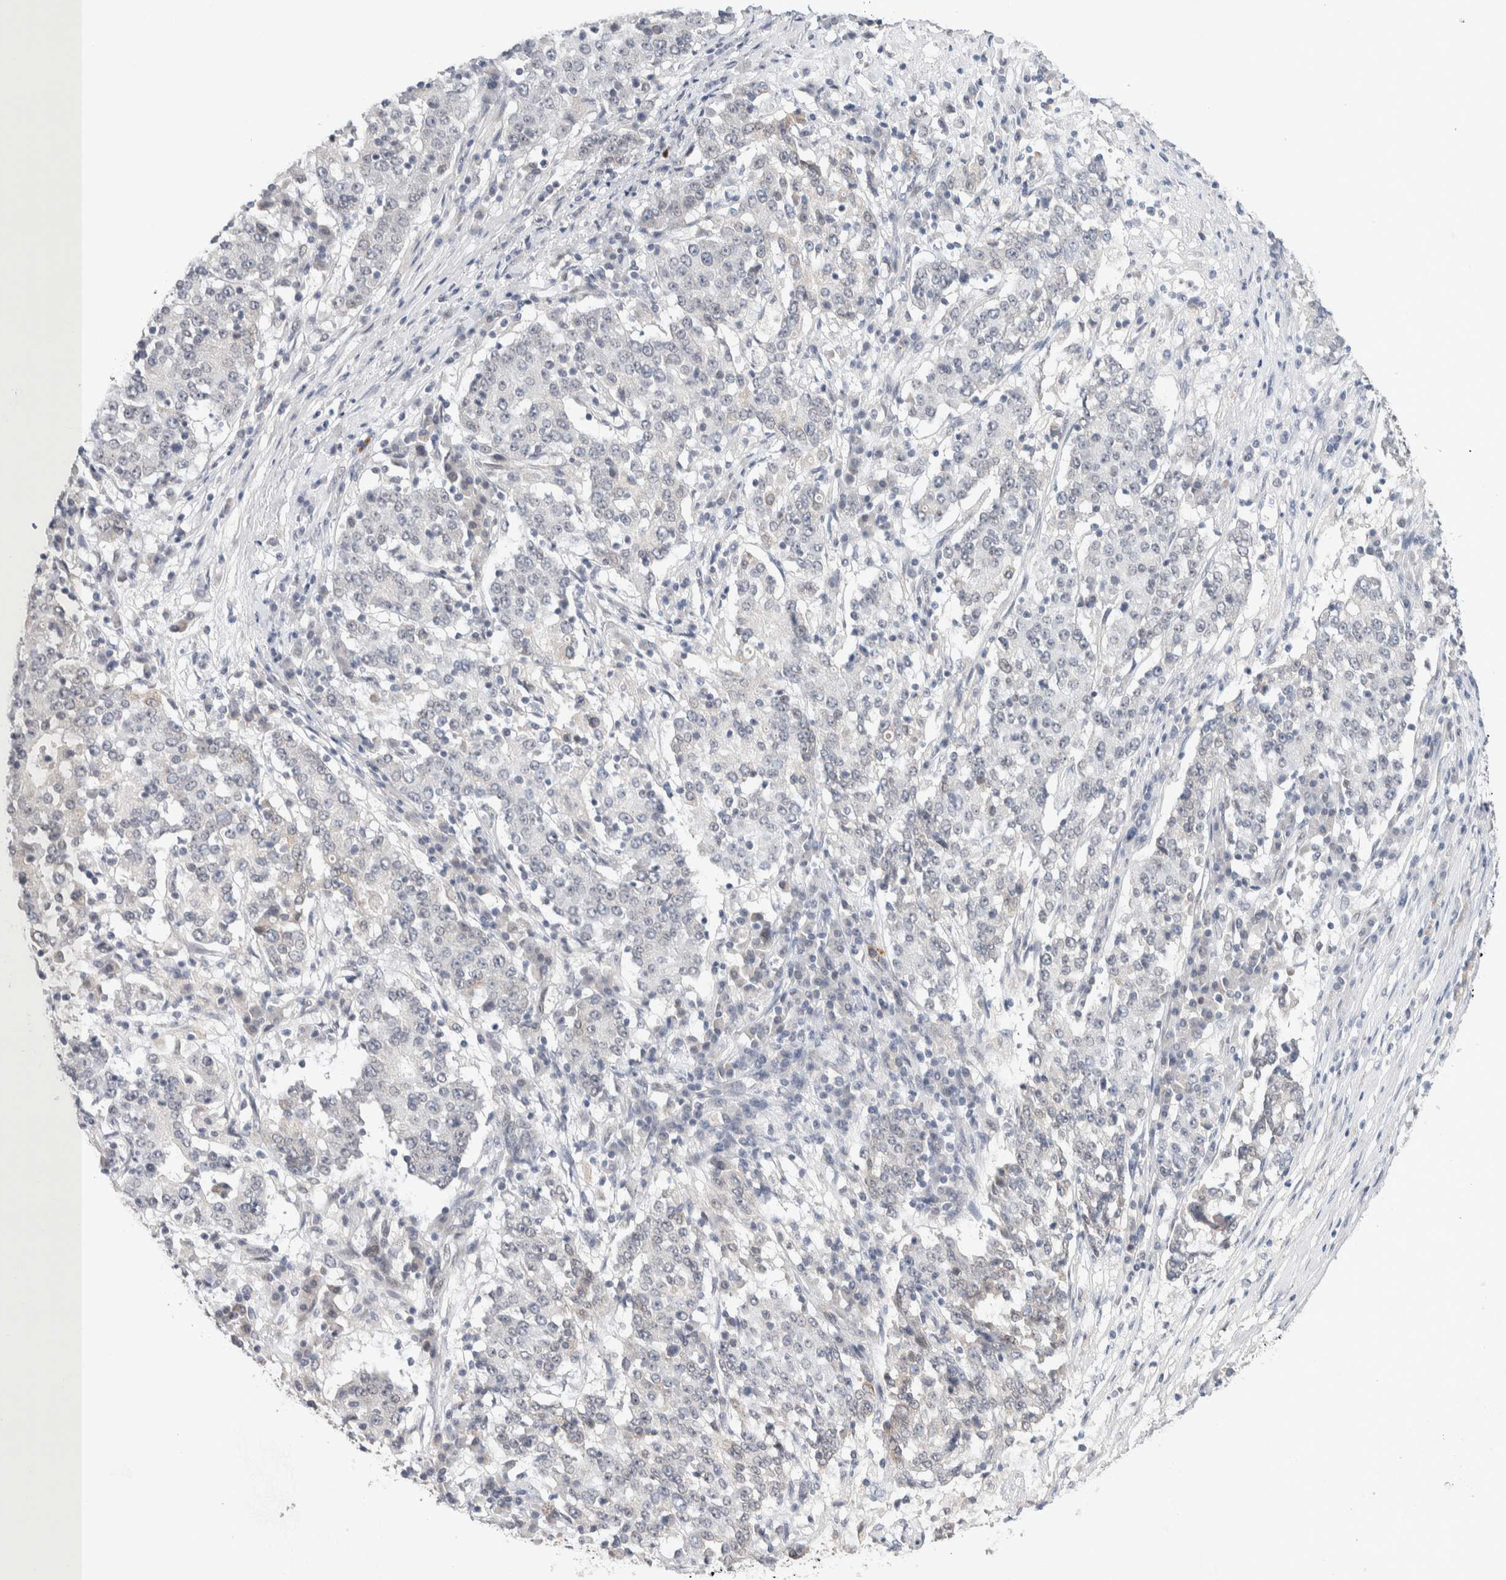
{"staining": {"intensity": "negative", "quantity": "none", "location": "none"}, "tissue": "stomach cancer", "cell_type": "Tumor cells", "image_type": "cancer", "snomed": [{"axis": "morphology", "description": "Adenocarcinoma, NOS"}, {"axis": "topography", "description": "Stomach"}], "caption": "Tumor cells show no significant protein staining in stomach cancer.", "gene": "CRAT", "patient": {"sex": "male", "age": 59}}